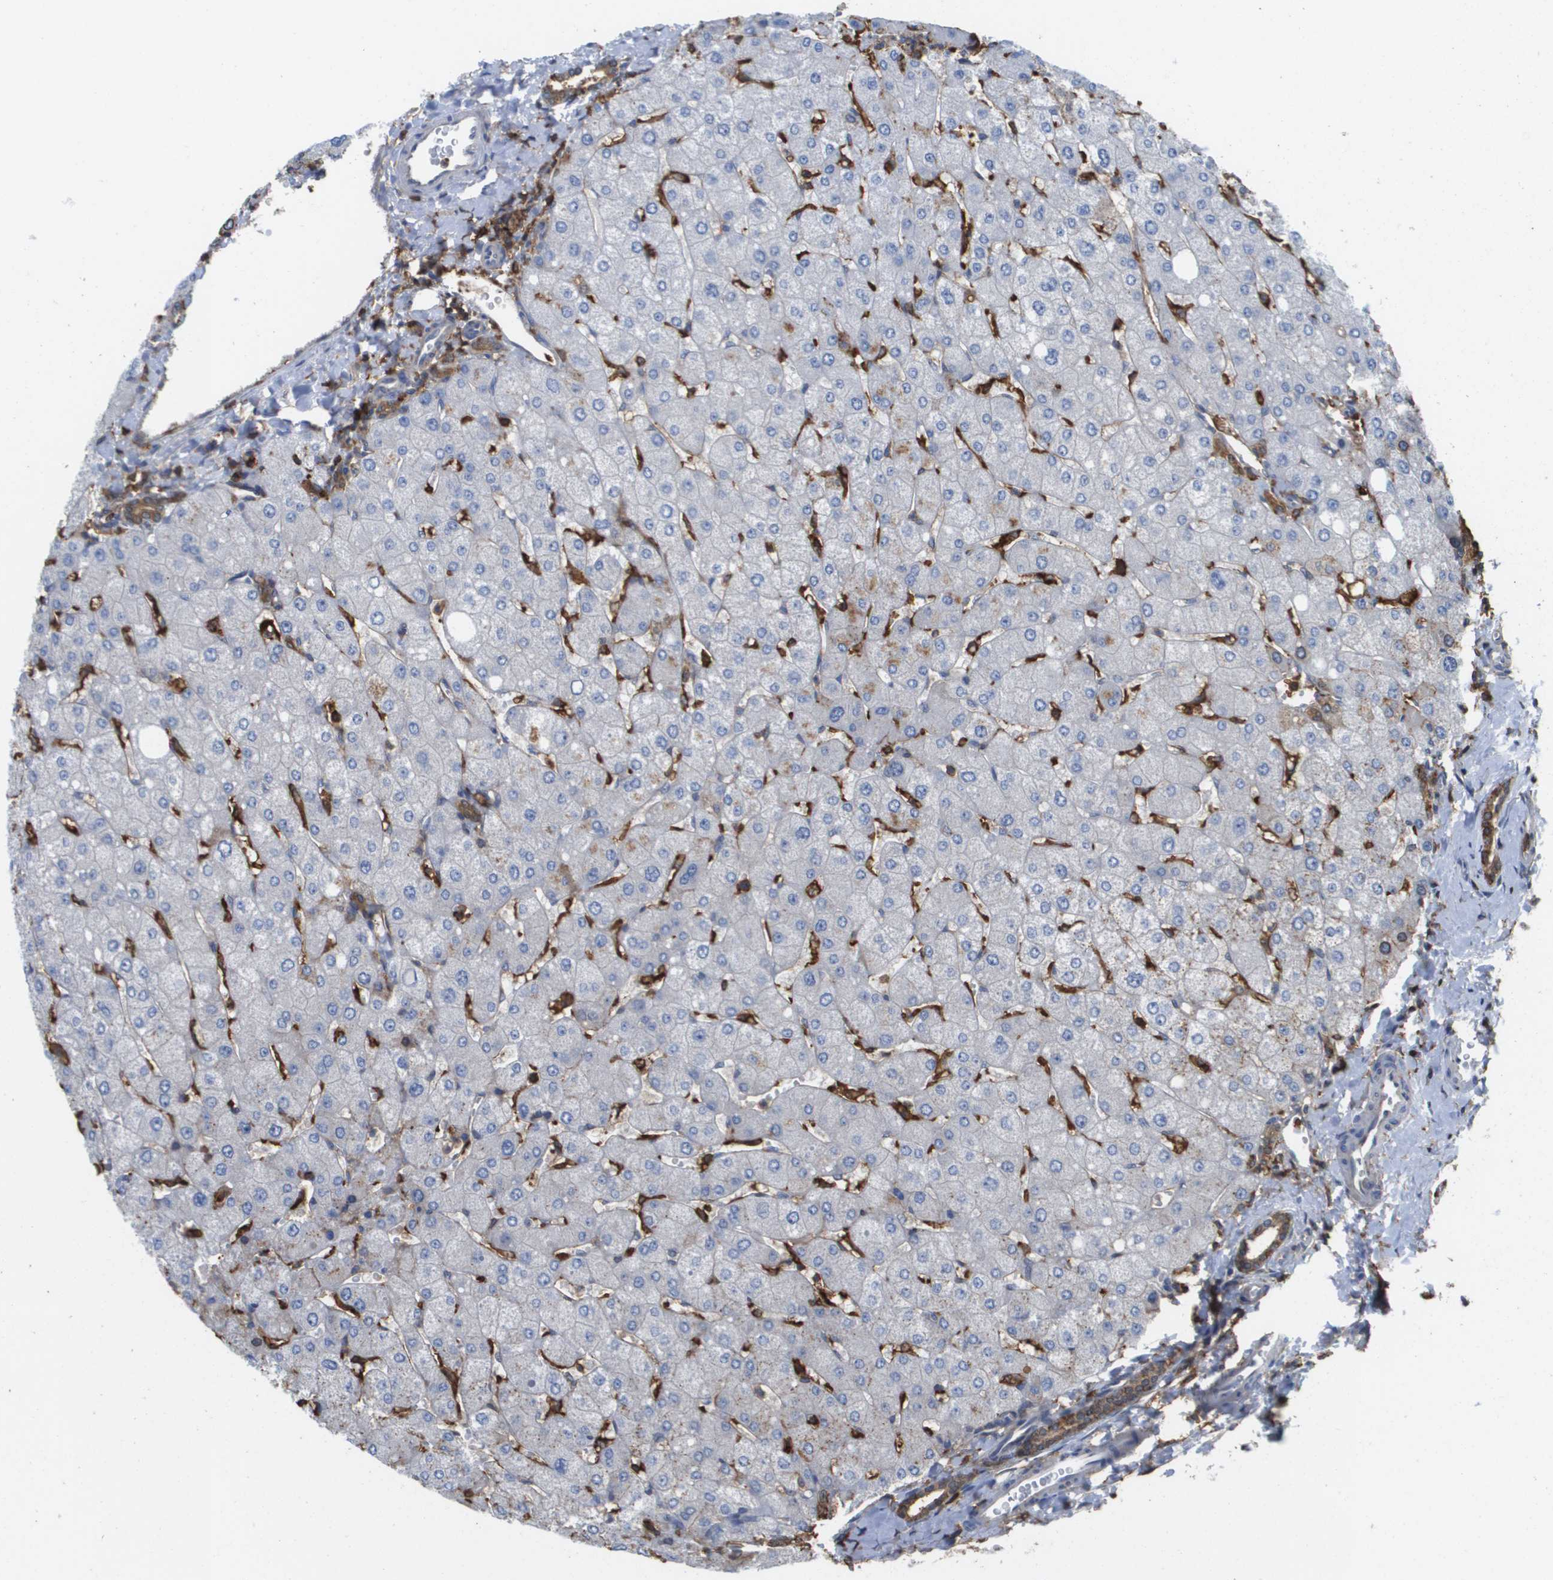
{"staining": {"intensity": "moderate", "quantity": ">75%", "location": "cytoplasmic/membranous"}, "tissue": "liver", "cell_type": "Cholangiocytes", "image_type": "normal", "snomed": [{"axis": "morphology", "description": "Normal tissue, NOS"}, {"axis": "topography", "description": "Liver"}], "caption": "IHC of benign liver demonstrates medium levels of moderate cytoplasmic/membranous expression in approximately >75% of cholangiocytes.", "gene": "PASK", "patient": {"sex": "male", "age": 55}}